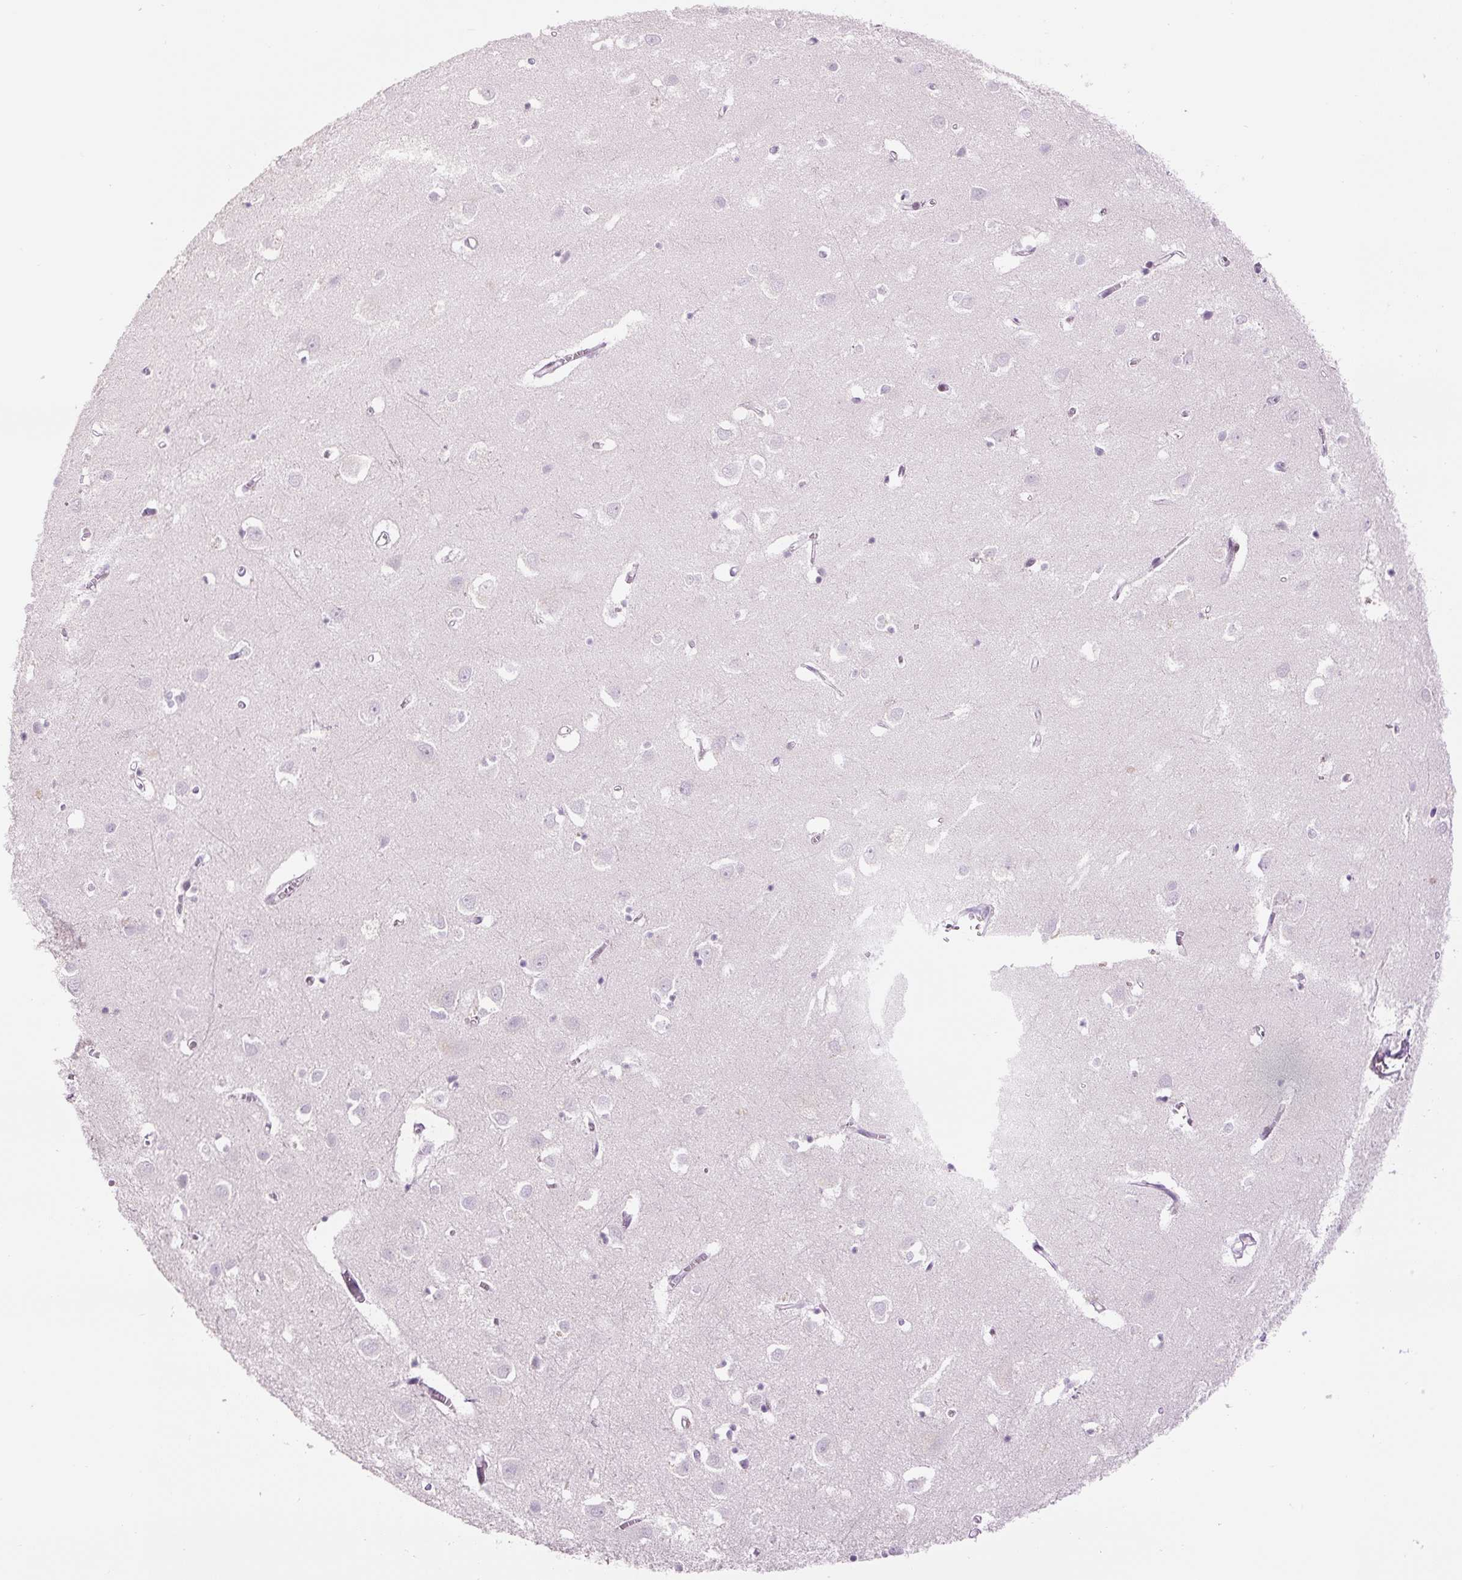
{"staining": {"intensity": "negative", "quantity": "none", "location": "none"}, "tissue": "cerebral cortex", "cell_type": "Endothelial cells", "image_type": "normal", "snomed": [{"axis": "morphology", "description": "Normal tissue, NOS"}, {"axis": "topography", "description": "Cerebral cortex"}], "caption": "Immunohistochemical staining of normal cerebral cortex shows no significant staining in endothelial cells. (Stains: DAB immunohistochemistry with hematoxylin counter stain, Microscopy: brightfield microscopy at high magnification).", "gene": "SIX1", "patient": {"sex": "male", "age": 70}}